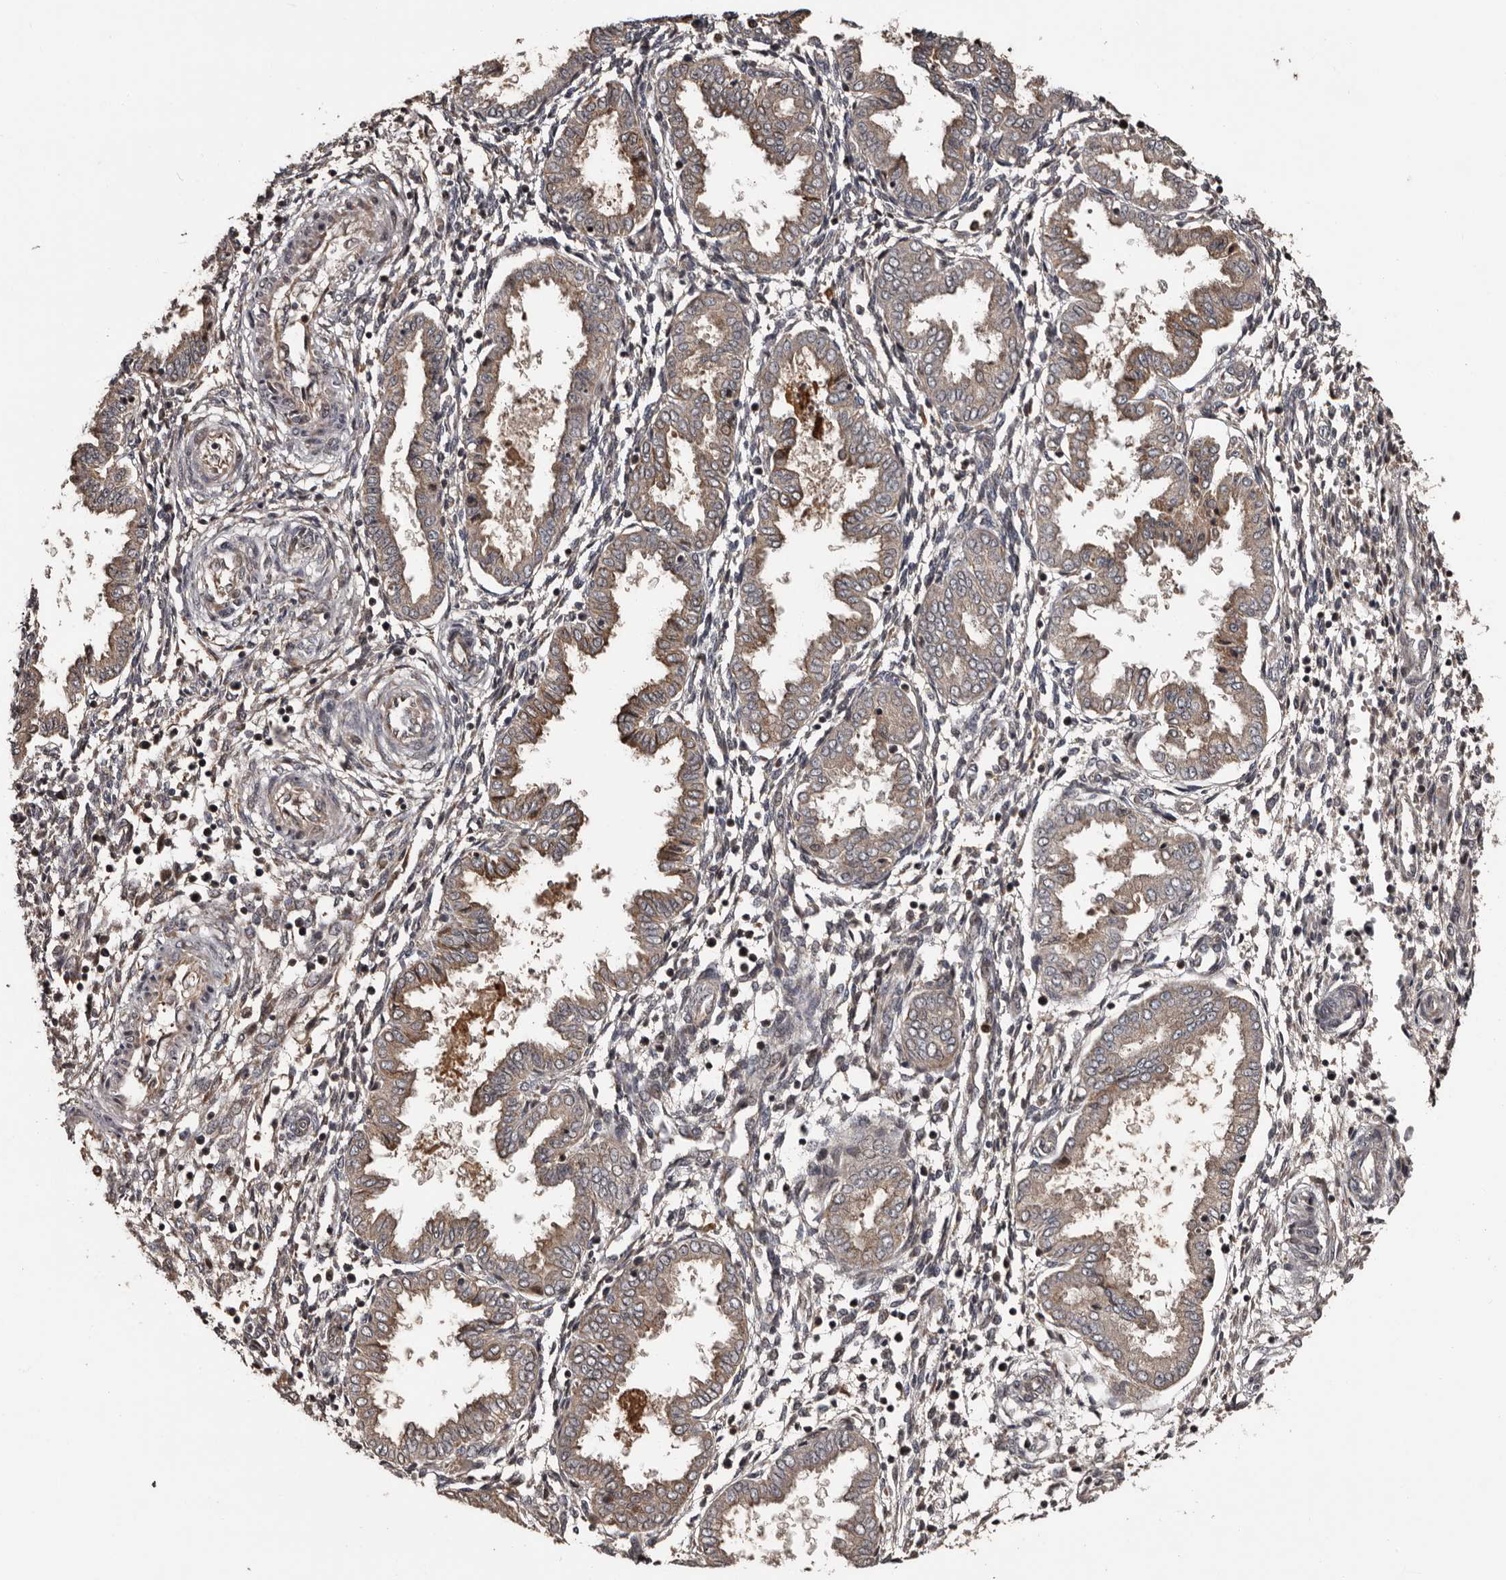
{"staining": {"intensity": "moderate", "quantity": "<25%", "location": "cytoplasmic/membranous"}, "tissue": "endometrium", "cell_type": "Cells in endometrial stroma", "image_type": "normal", "snomed": [{"axis": "morphology", "description": "Normal tissue, NOS"}, {"axis": "topography", "description": "Endometrium"}], "caption": "A high-resolution photomicrograph shows immunohistochemistry (IHC) staining of benign endometrium, which displays moderate cytoplasmic/membranous positivity in approximately <25% of cells in endometrial stroma.", "gene": "SERTAD4", "patient": {"sex": "female", "age": 33}}